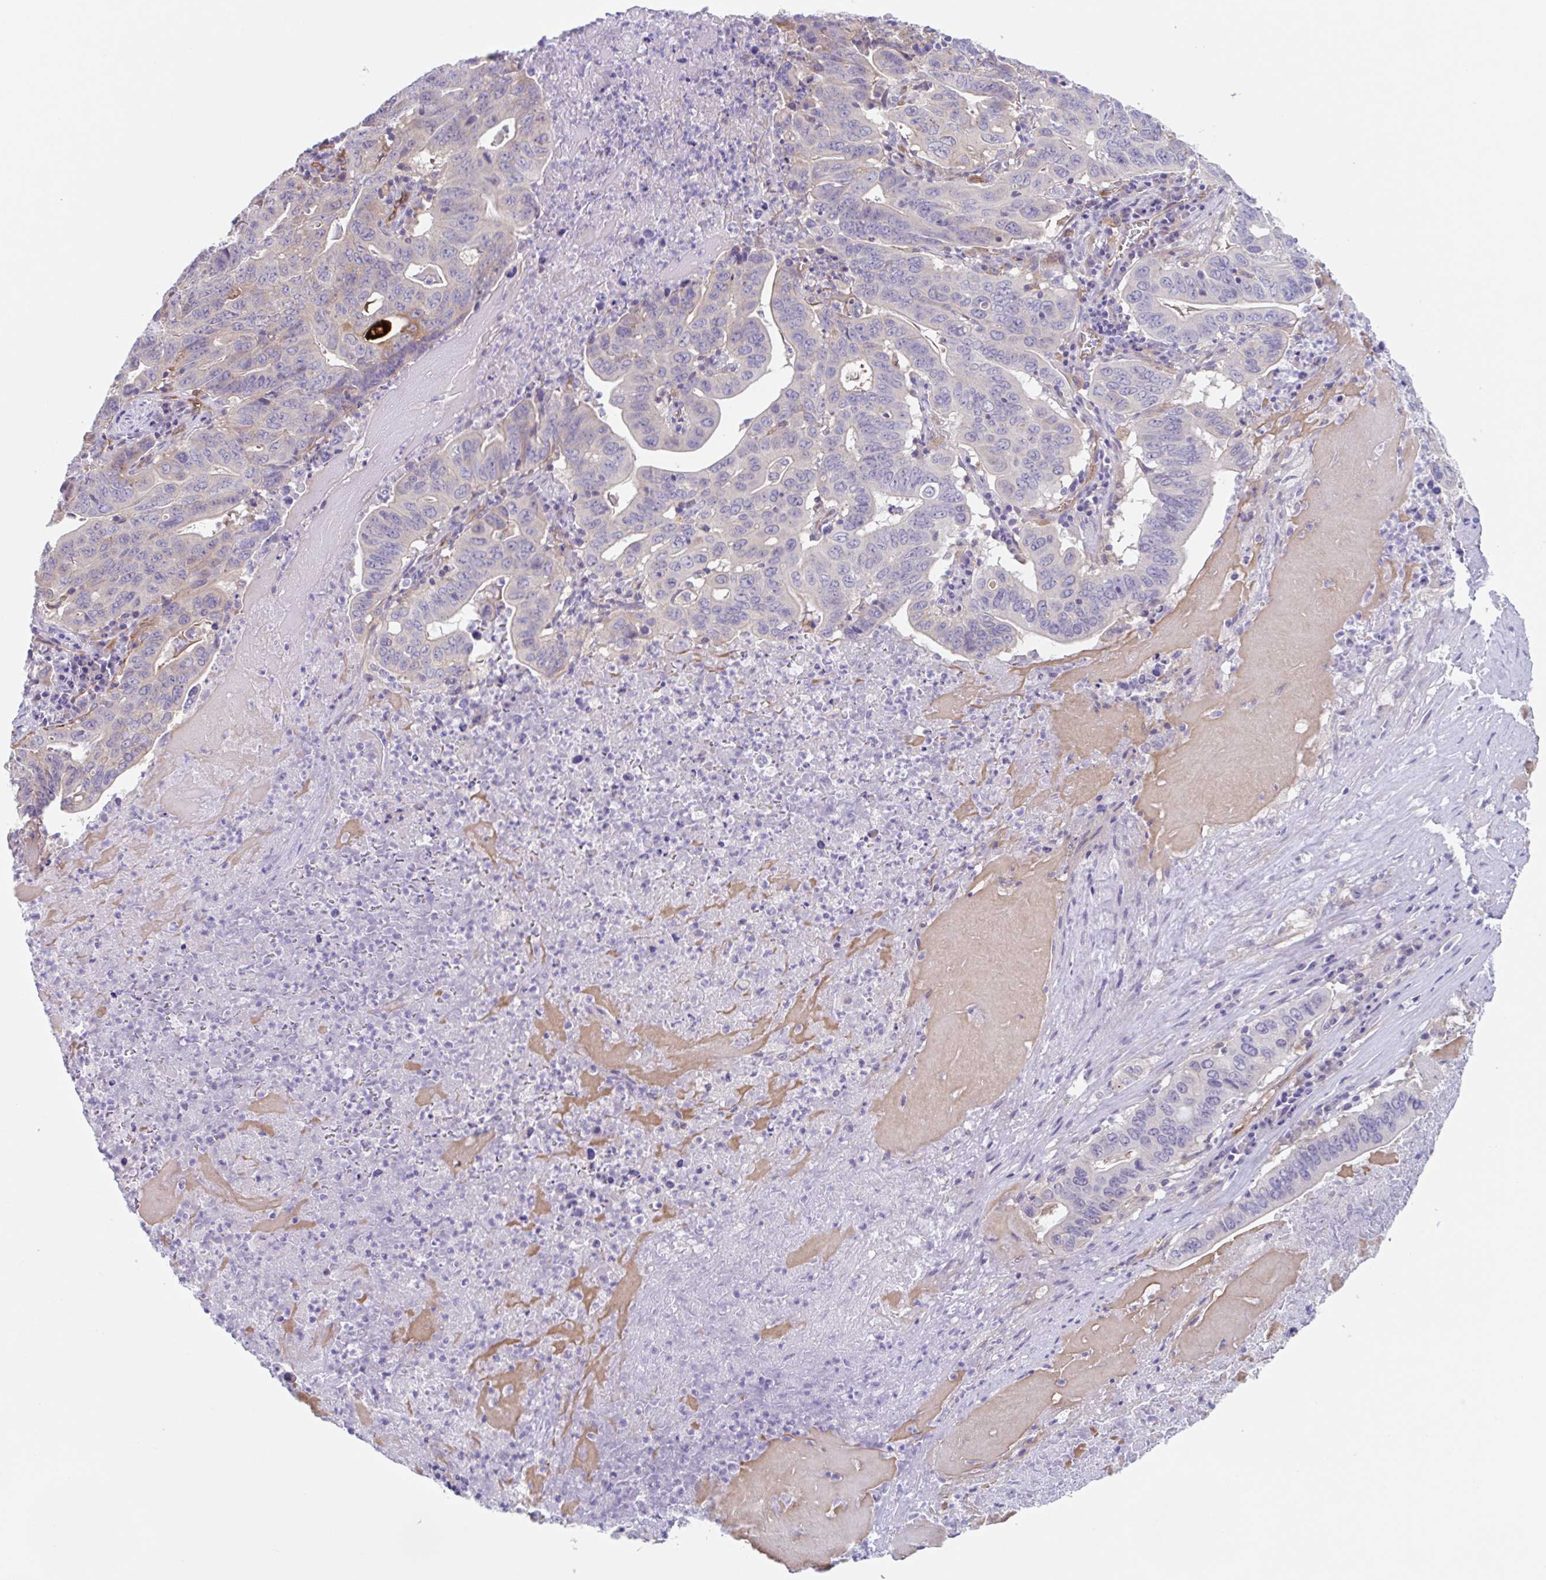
{"staining": {"intensity": "negative", "quantity": "none", "location": "none"}, "tissue": "lung cancer", "cell_type": "Tumor cells", "image_type": "cancer", "snomed": [{"axis": "morphology", "description": "Adenocarcinoma, NOS"}, {"axis": "topography", "description": "Lung"}], "caption": "Immunohistochemistry of human lung adenocarcinoma demonstrates no expression in tumor cells.", "gene": "EHD4", "patient": {"sex": "female", "age": 60}}